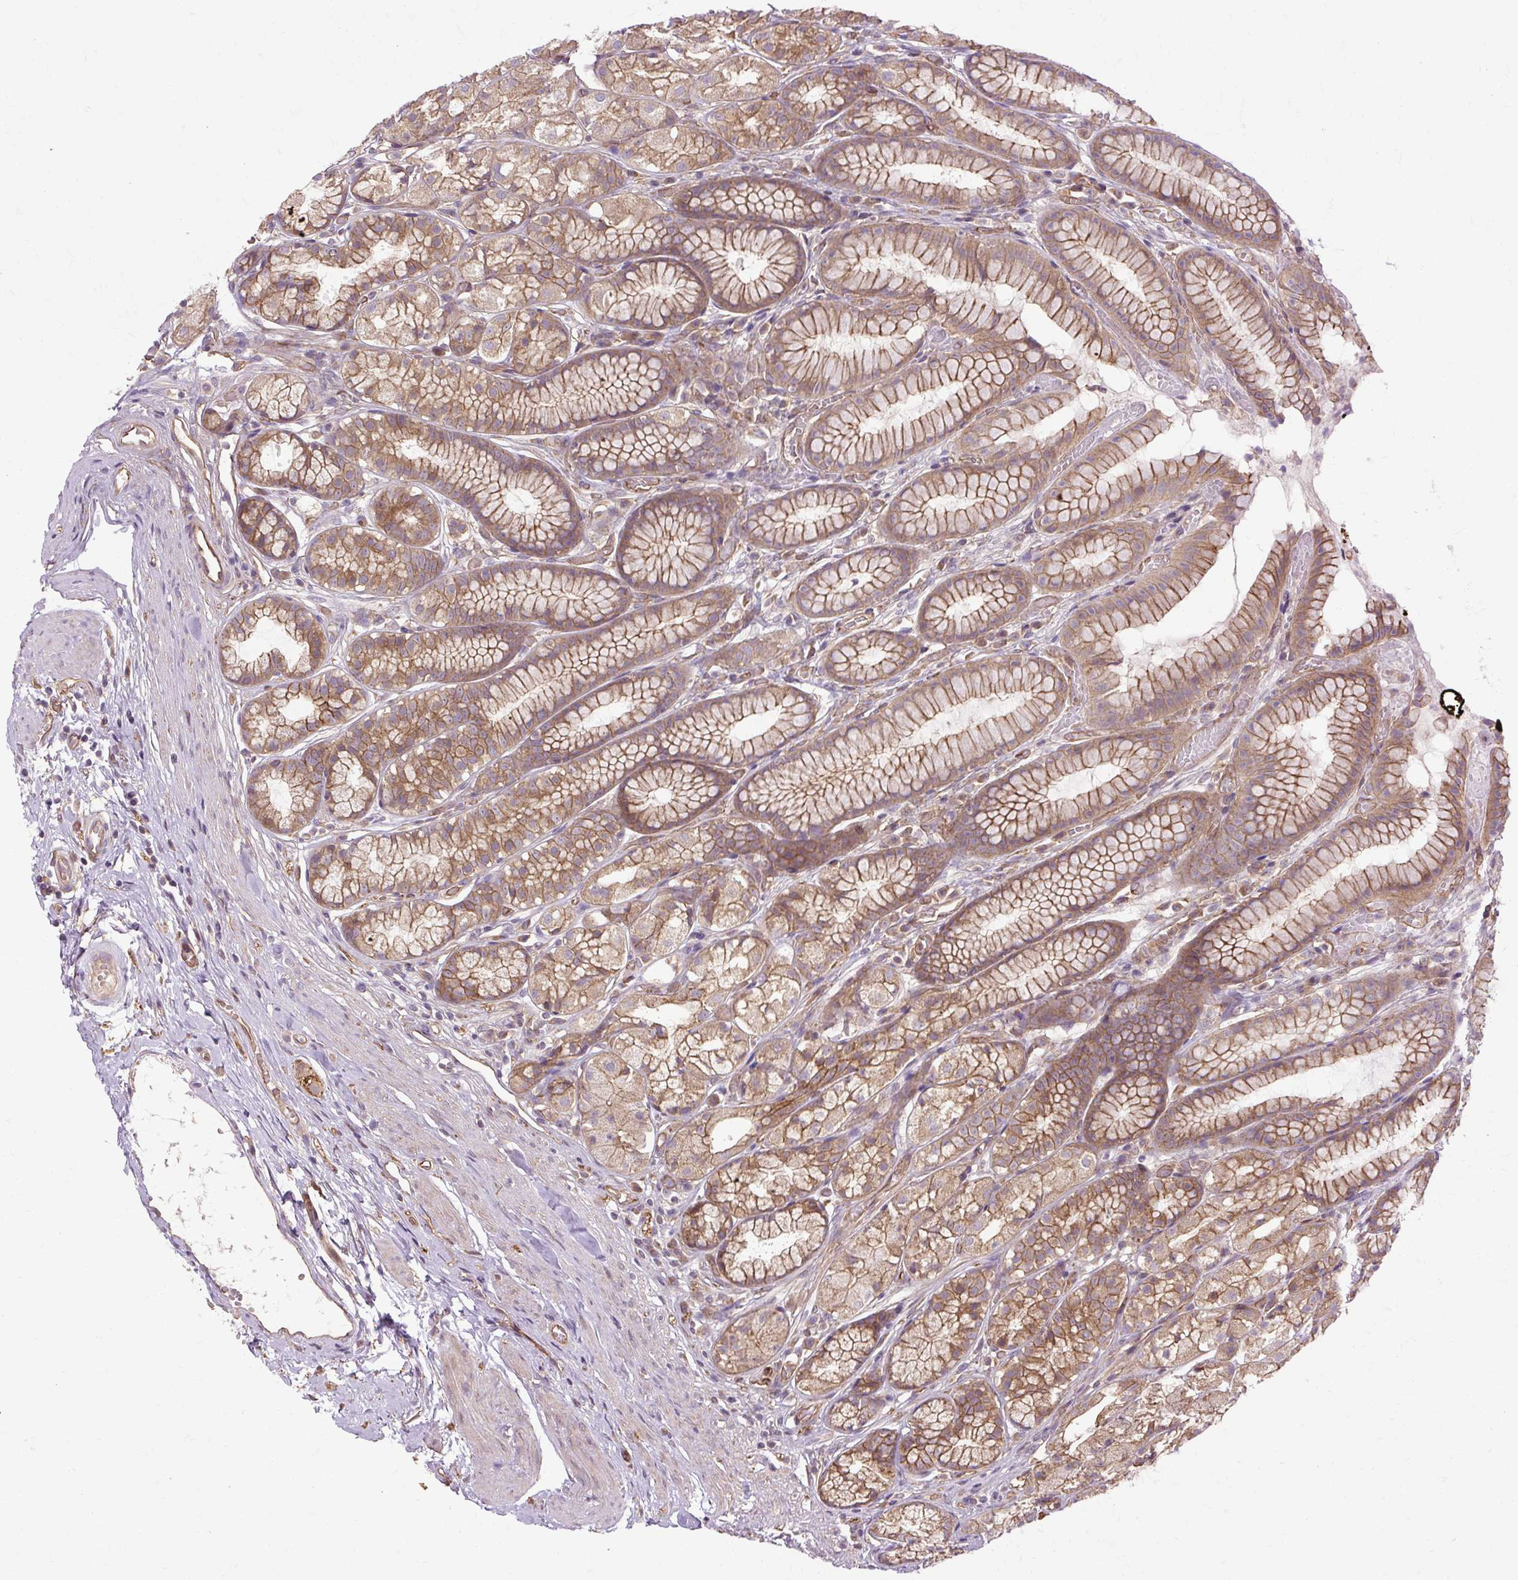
{"staining": {"intensity": "moderate", "quantity": ">75%", "location": "cytoplasmic/membranous"}, "tissue": "stomach", "cell_type": "Glandular cells", "image_type": "normal", "snomed": [{"axis": "morphology", "description": "Normal tissue, NOS"}, {"axis": "topography", "description": "Smooth muscle"}, {"axis": "topography", "description": "Stomach"}], "caption": "High-power microscopy captured an immunohistochemistry image of benign stomach, revealing moderate cytoplasmic/membranous staining in about >75% of glandular cells.", "gene": "CCDC93", "patient": {"sex": "male", "age": 70}}